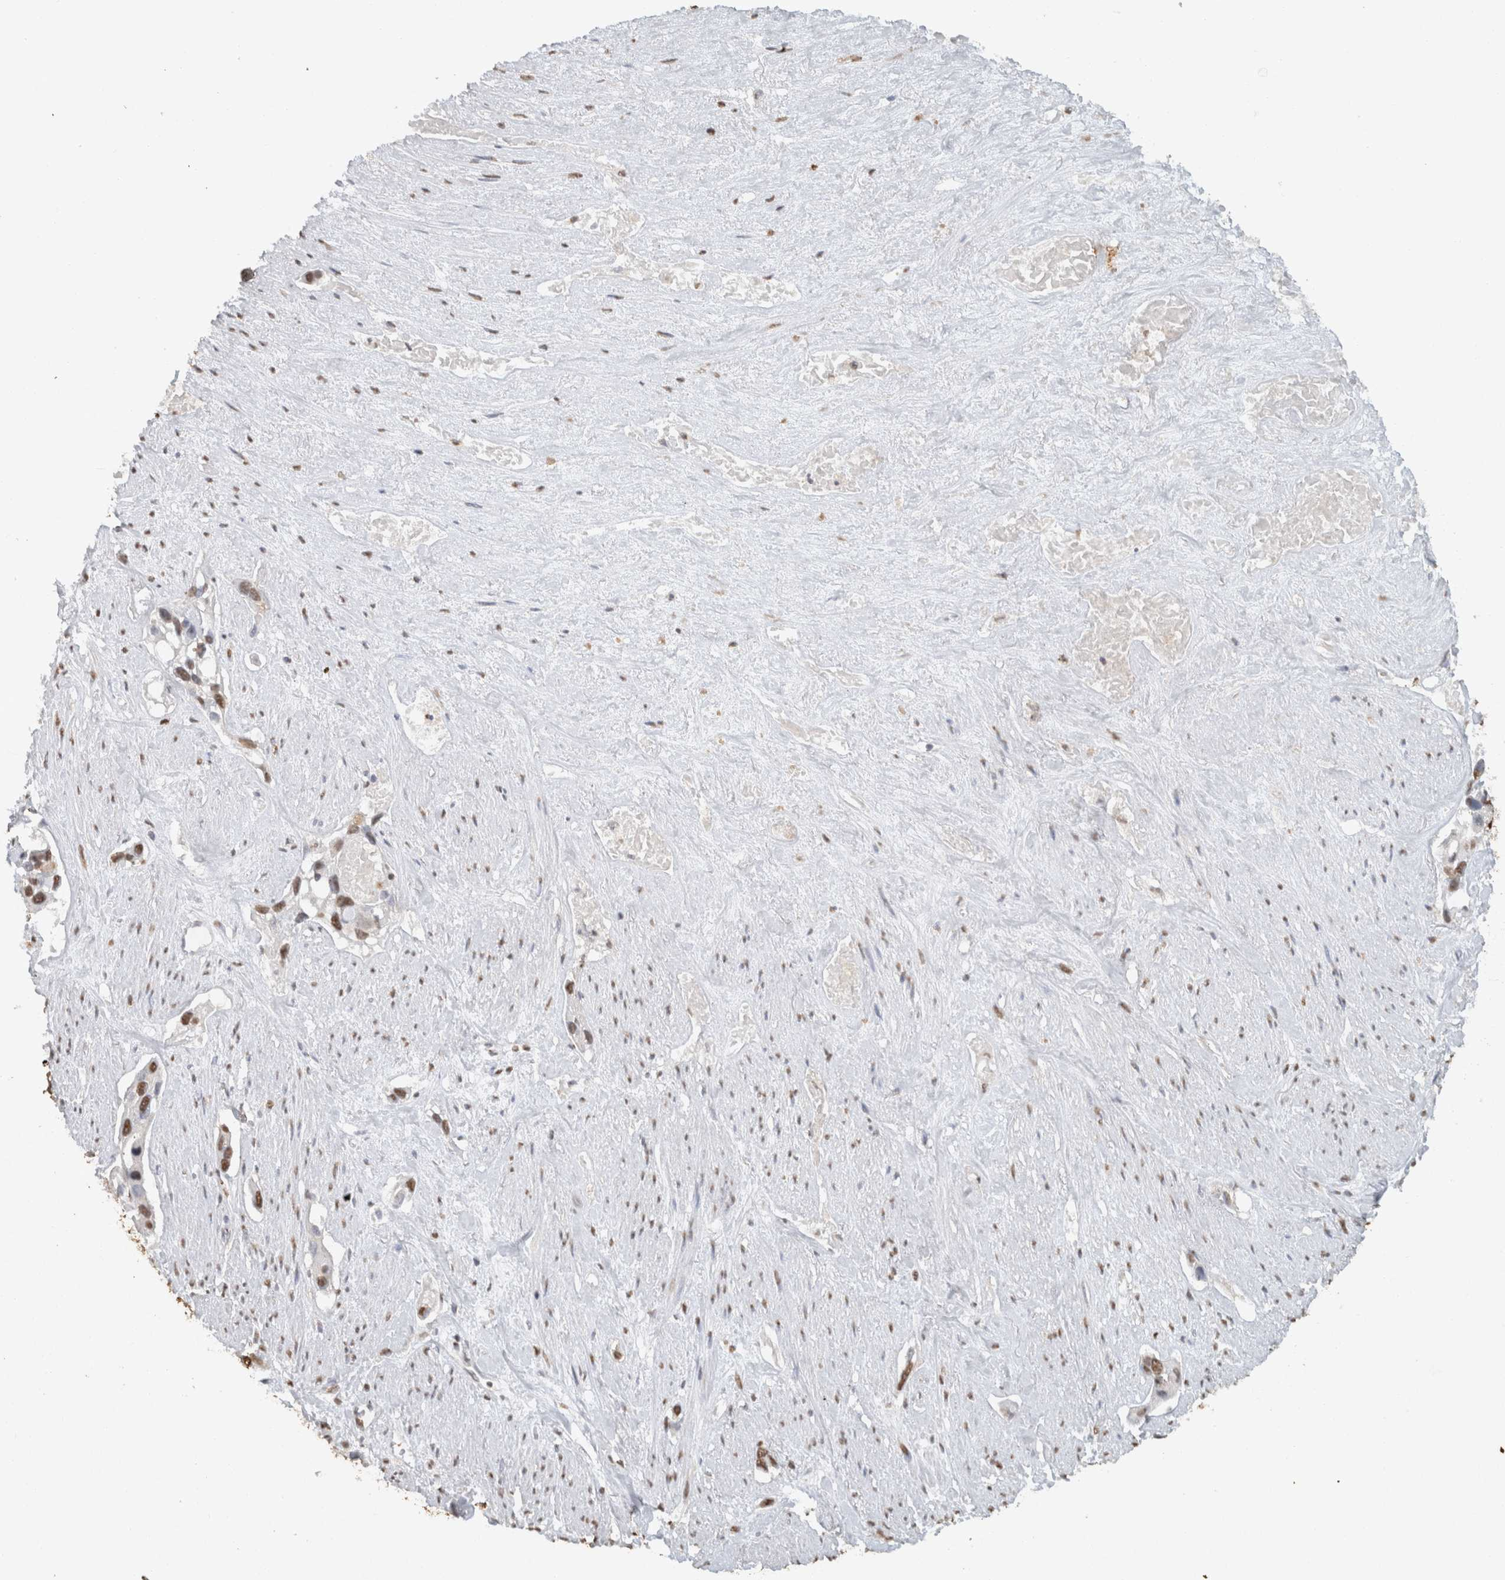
{"staining": {"intensity": "weak", "quantity": ">75%", "location": "nuclear"}, "tissue": "pancreatic cancer", "cell_type": "Tumor cells", "image_type": "cancer", "snomed": [{"axis": "morphology", "description": "Adenocarcinoma, NOS"}, {"axis": "topography", "description": "Pancreas"}], "caption": "Pancreatic cancer (adenocarcinoma) was stained to show a protein in brown. There is low levels of weak nuclear positivity in about >75% of tumor cells.", "gene": "HAND2", "patient": {"sex": "female", "age": 60}}